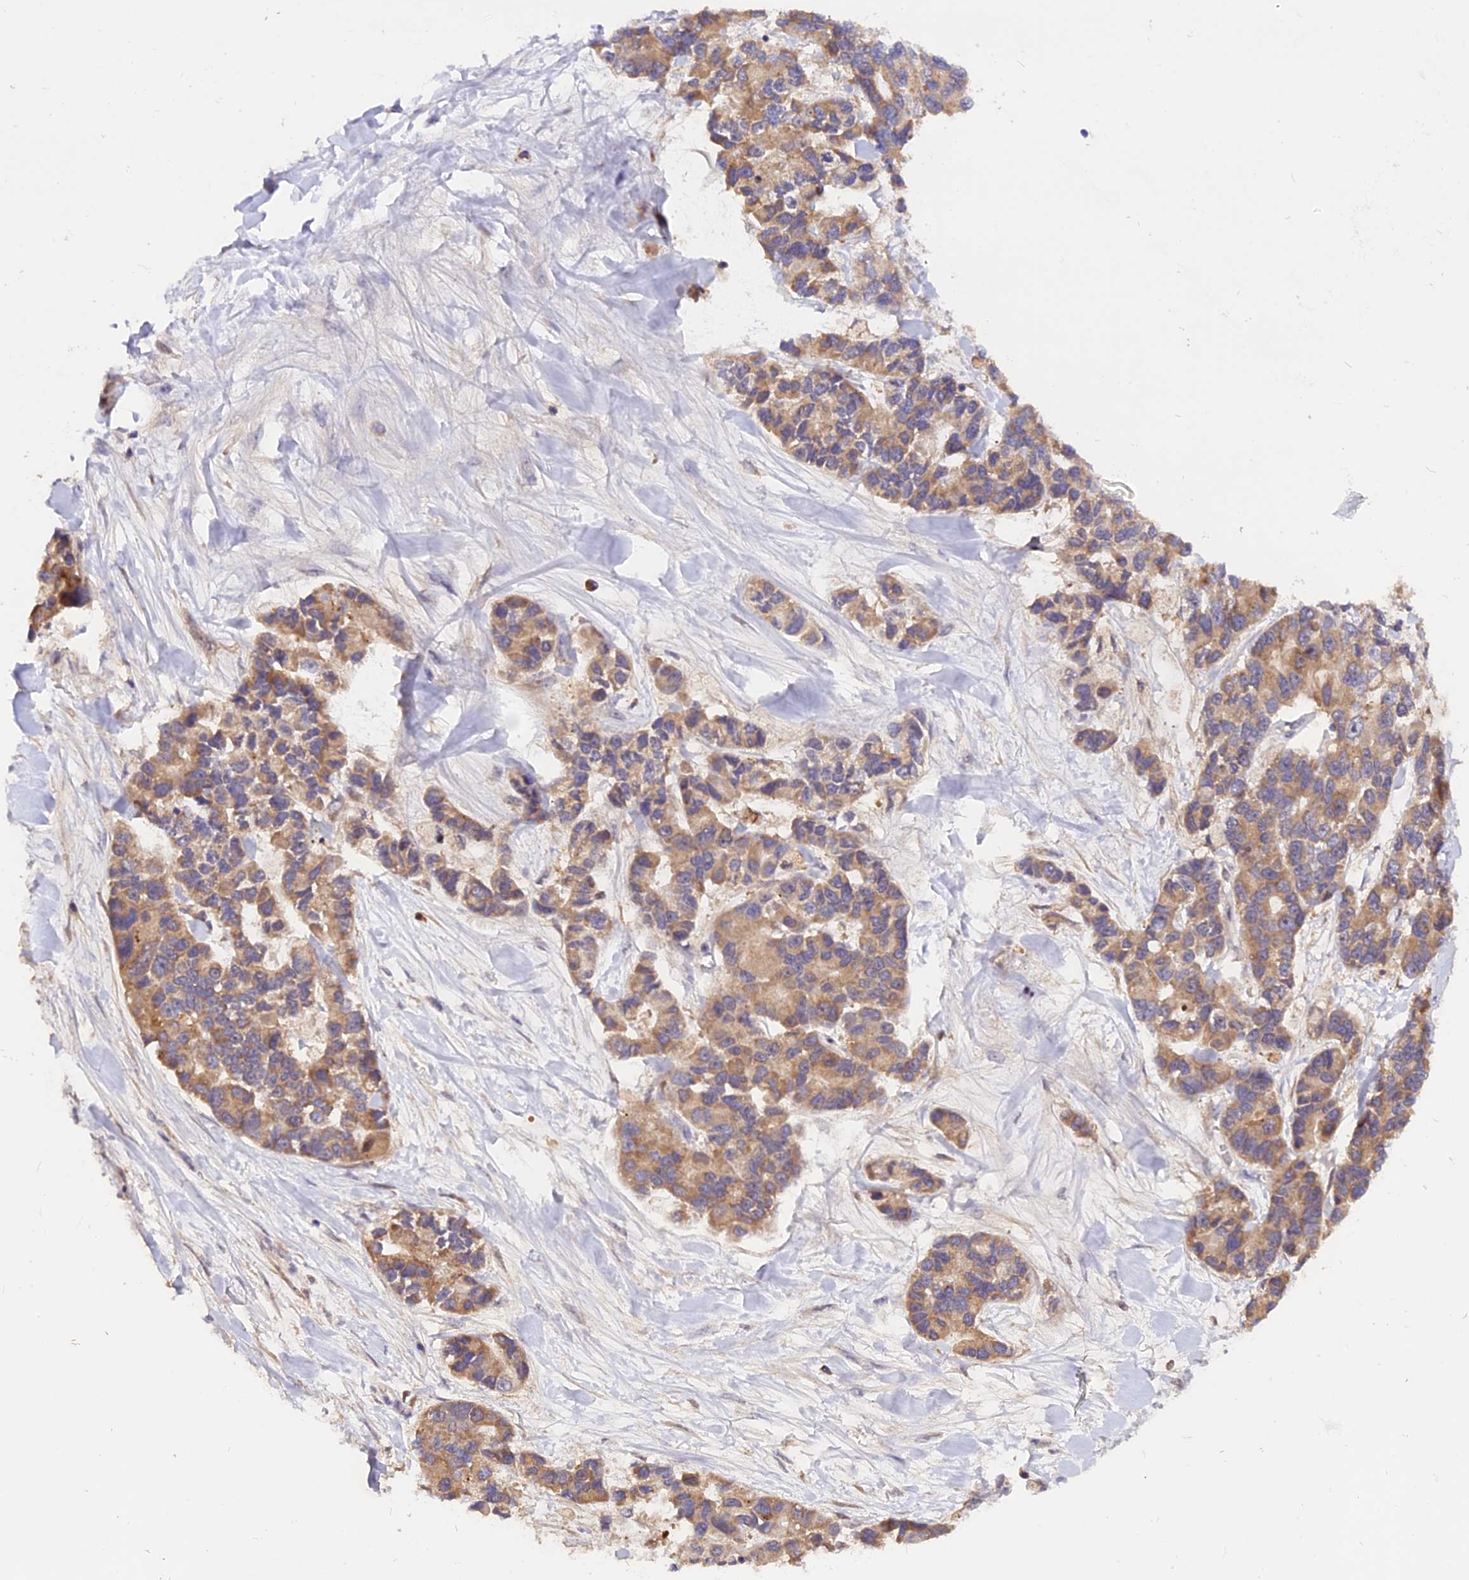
{"staining": {"intensity": "moderate", "quantity": ">75%", "location": "cytoplasmic/membranous"}, "tissue": "lung cancer", "cell_type": "Tumor cells", "image_type": "cancer", "snomed": [{"axis": "morphology", "description": "Adenocarcinoma, NOS"}, {"axis": "topography", "description": "Lung"}], "caption": "Lung adenocarcinoma stained with a brown dye demonstrates moderate cytoplasmic/membranous positive expression in approximately >75% of tumor cells.", "gene": "MARK4", "patient": {"sex": "female", "age": 54}}